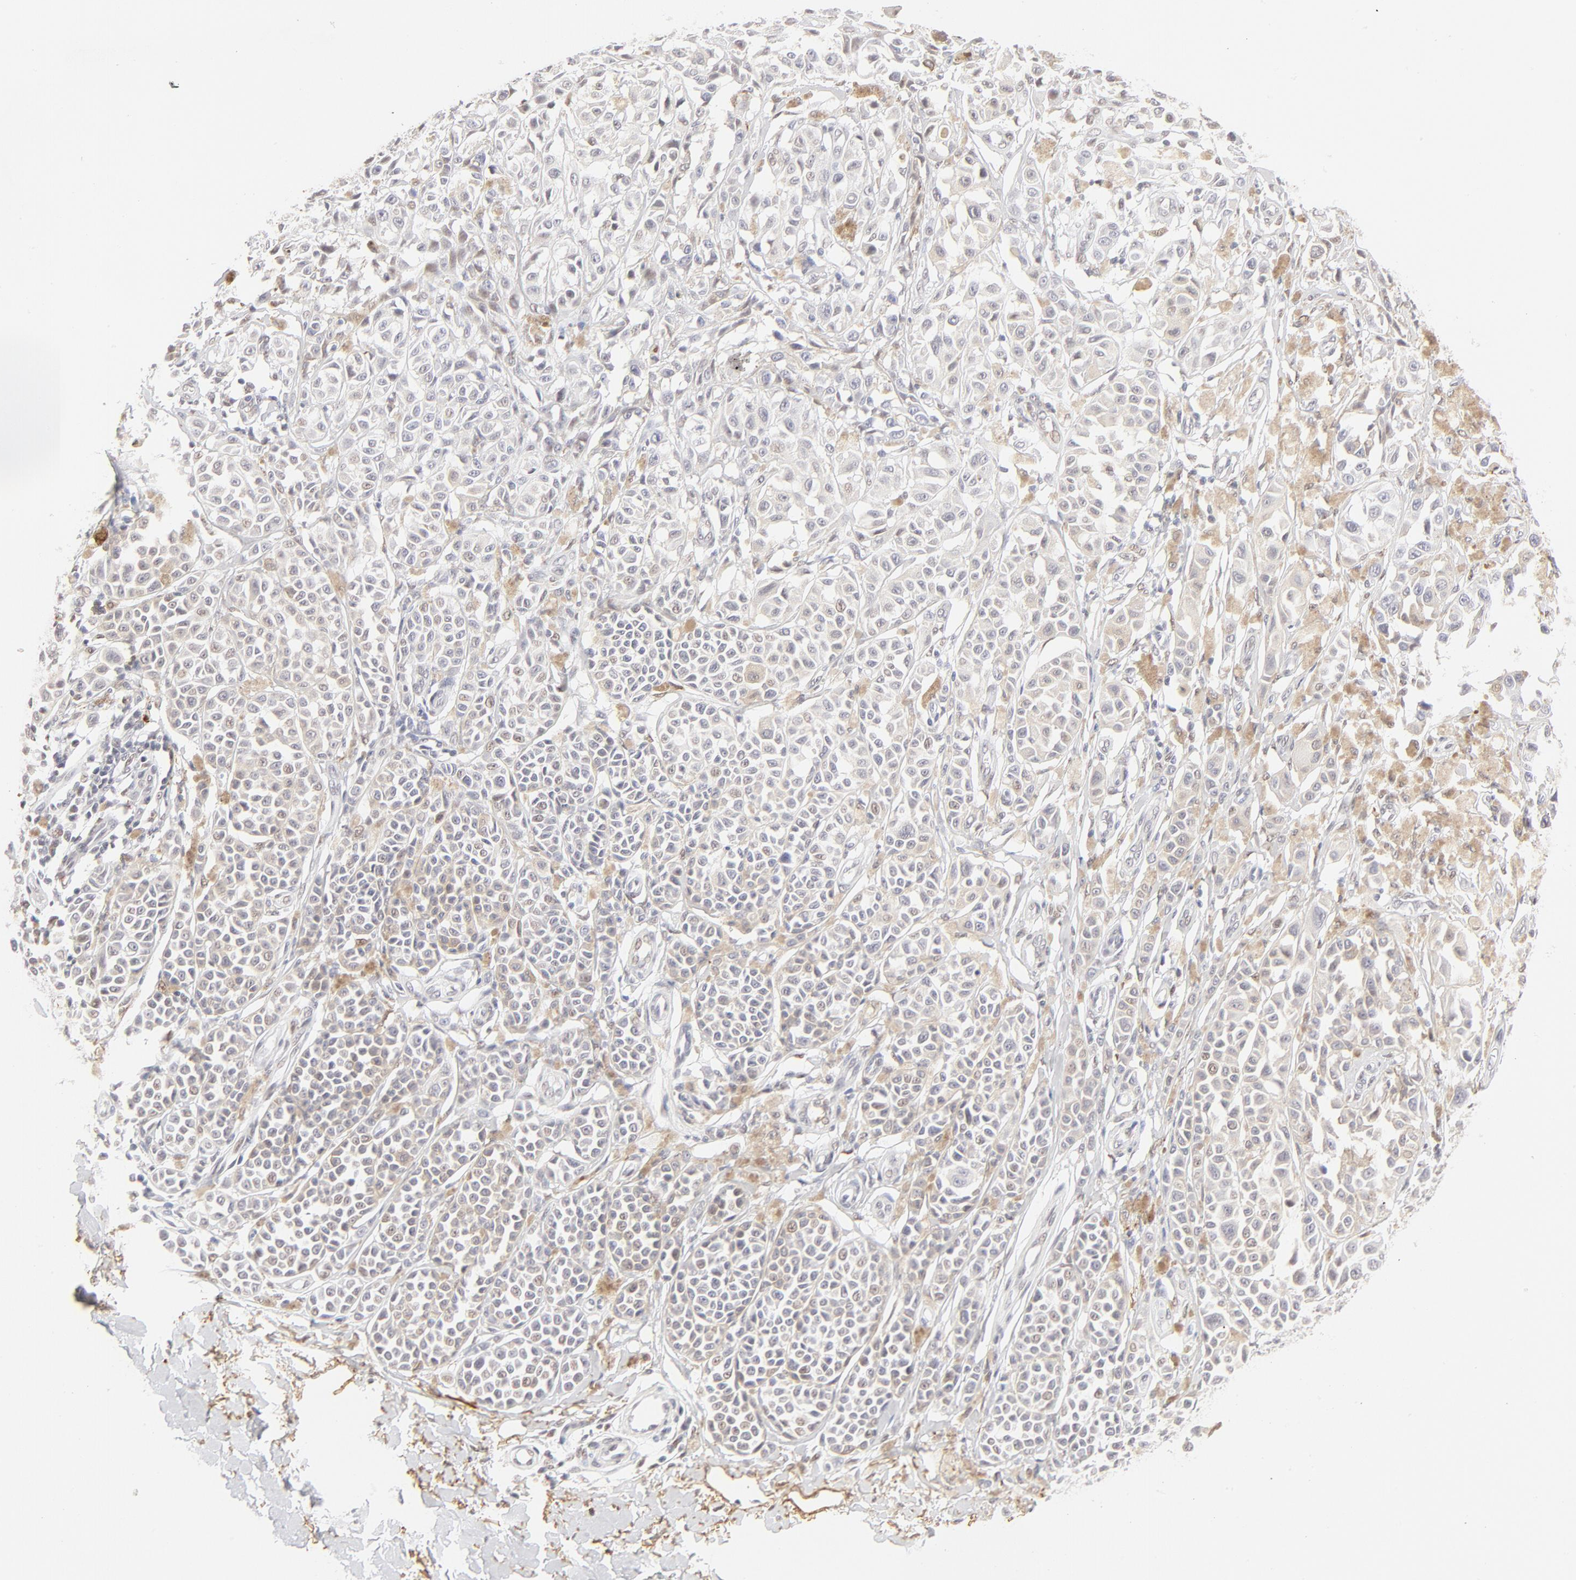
{"staining": {"intensity": "negative", "quantity": "none", "location": "none"}, "tissue": "melanoma", "cell_type": "Tumor cells", "image_type": "cancer", "snomed": [{"axis": "morphology", "description": "Malignant melanoma, NOS"}, {"axis": "topography", "description": "Skin"}], "caption": "Immunohistochemistry (IHC) of malignant melanoma shows no expression in tumor cells. (Stains: DAB immunohistochemistry (IHC) with hematoxylin counter stain, Microscopy: brightfield microscopy at high magnification).", "gene": "PBX1", "patient": {"sex": "female", "age": 38}}